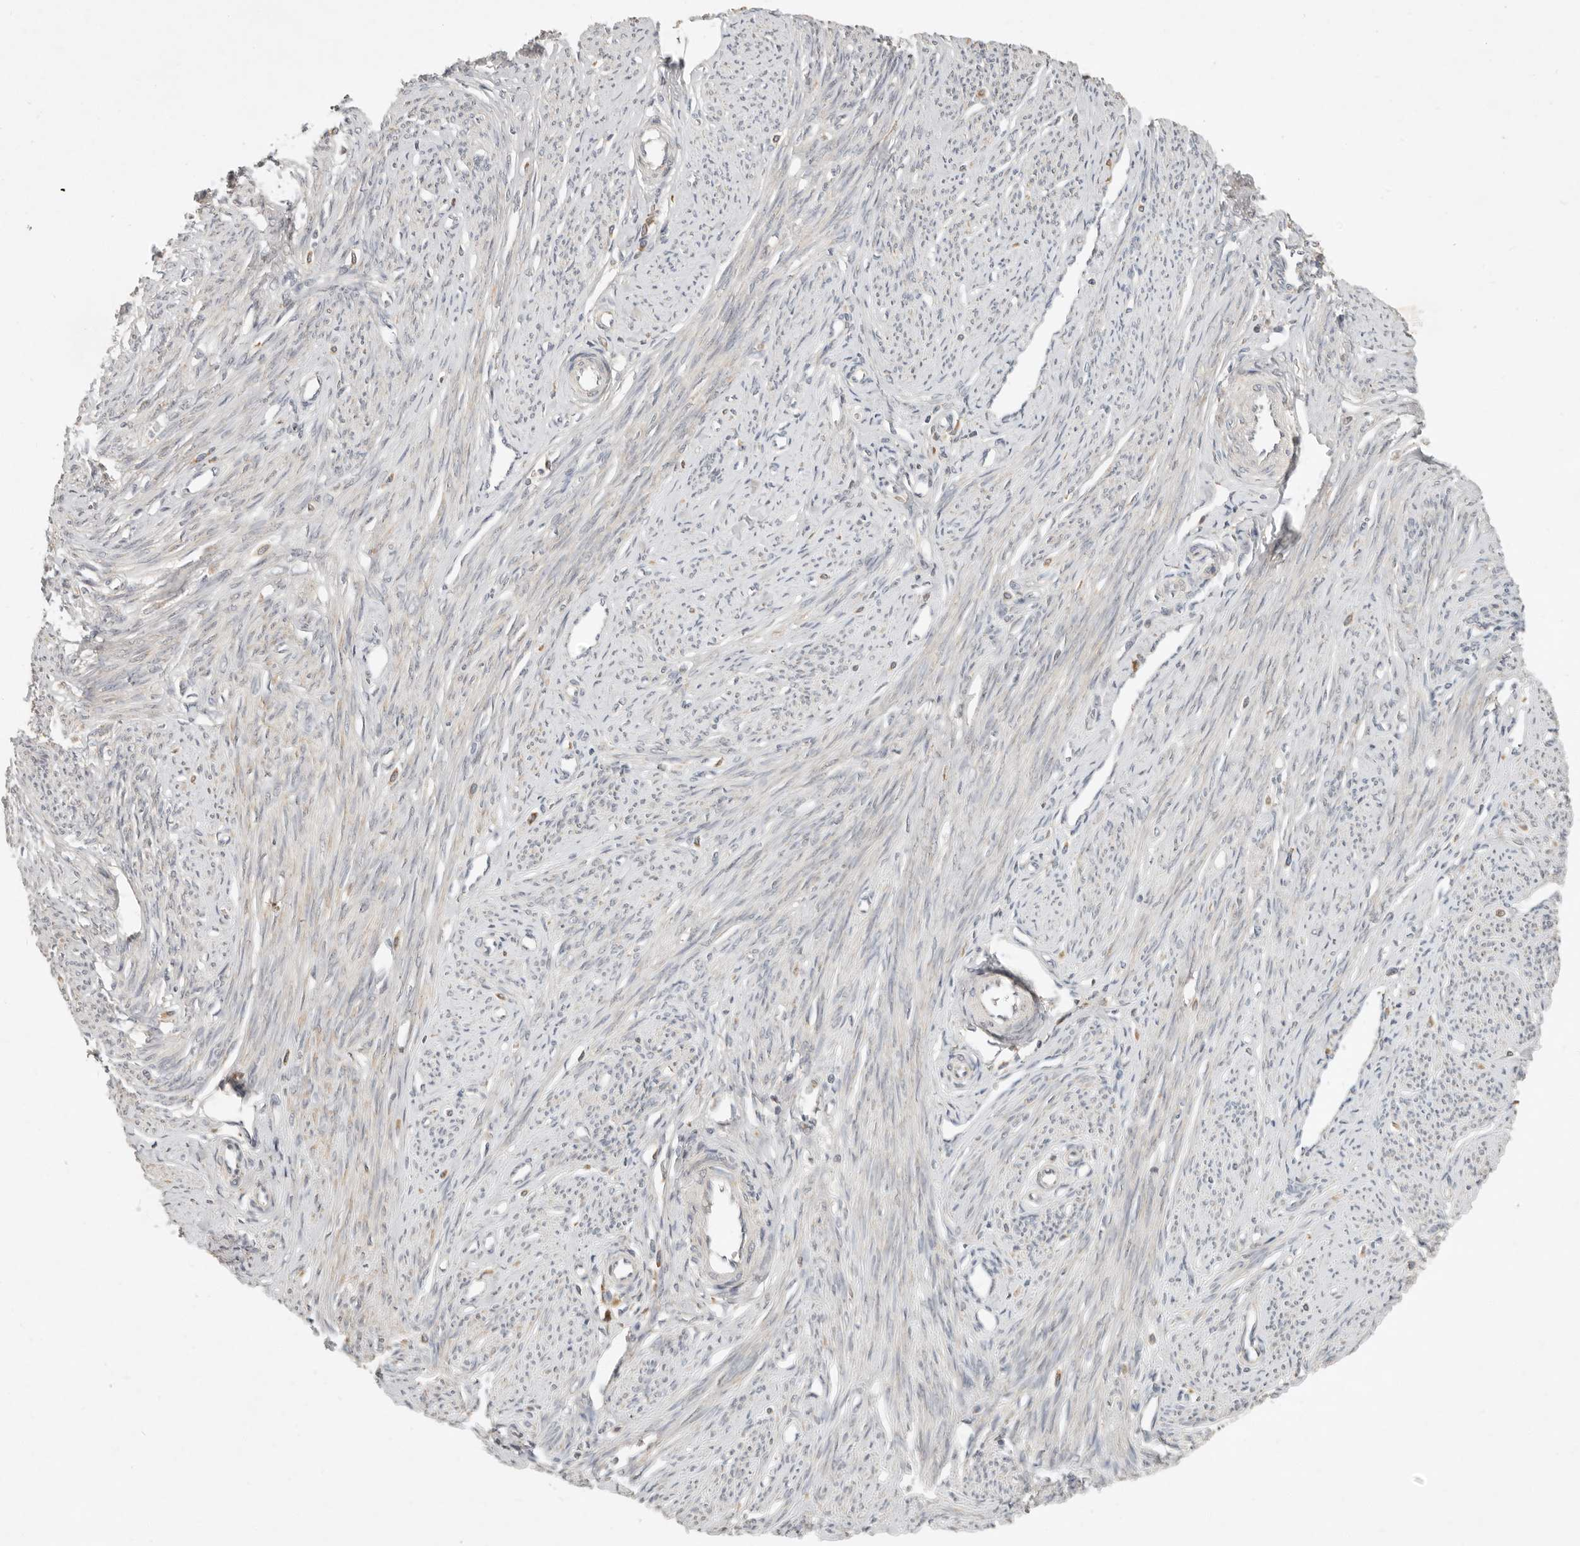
{"staining": {"intensity": "negative", "quantity": "none", "location": "none"}, "tissue": "endometrium", "cell_type": "Cells in endometrial stroma", "image_type": "normal", "snomed": [{"axis": "morphology", "description": "Normal tissue, NOS"}, {"axis": "topography", "description": "Endometrium"}], "caption": "DAB (3,3'-diaminobenzidine) immunohistochemical staining of unremarkable endometrium demonstrates no significant expression in cells in endometrial stroma. (DAB (3,3'-diaminobenzidine) immunohistochemistry (IHC) visualized using brightfield microscopy, high magnification).", "gene": "ARHGEF10L", "patient": {"sex": "female", "age": 56}}